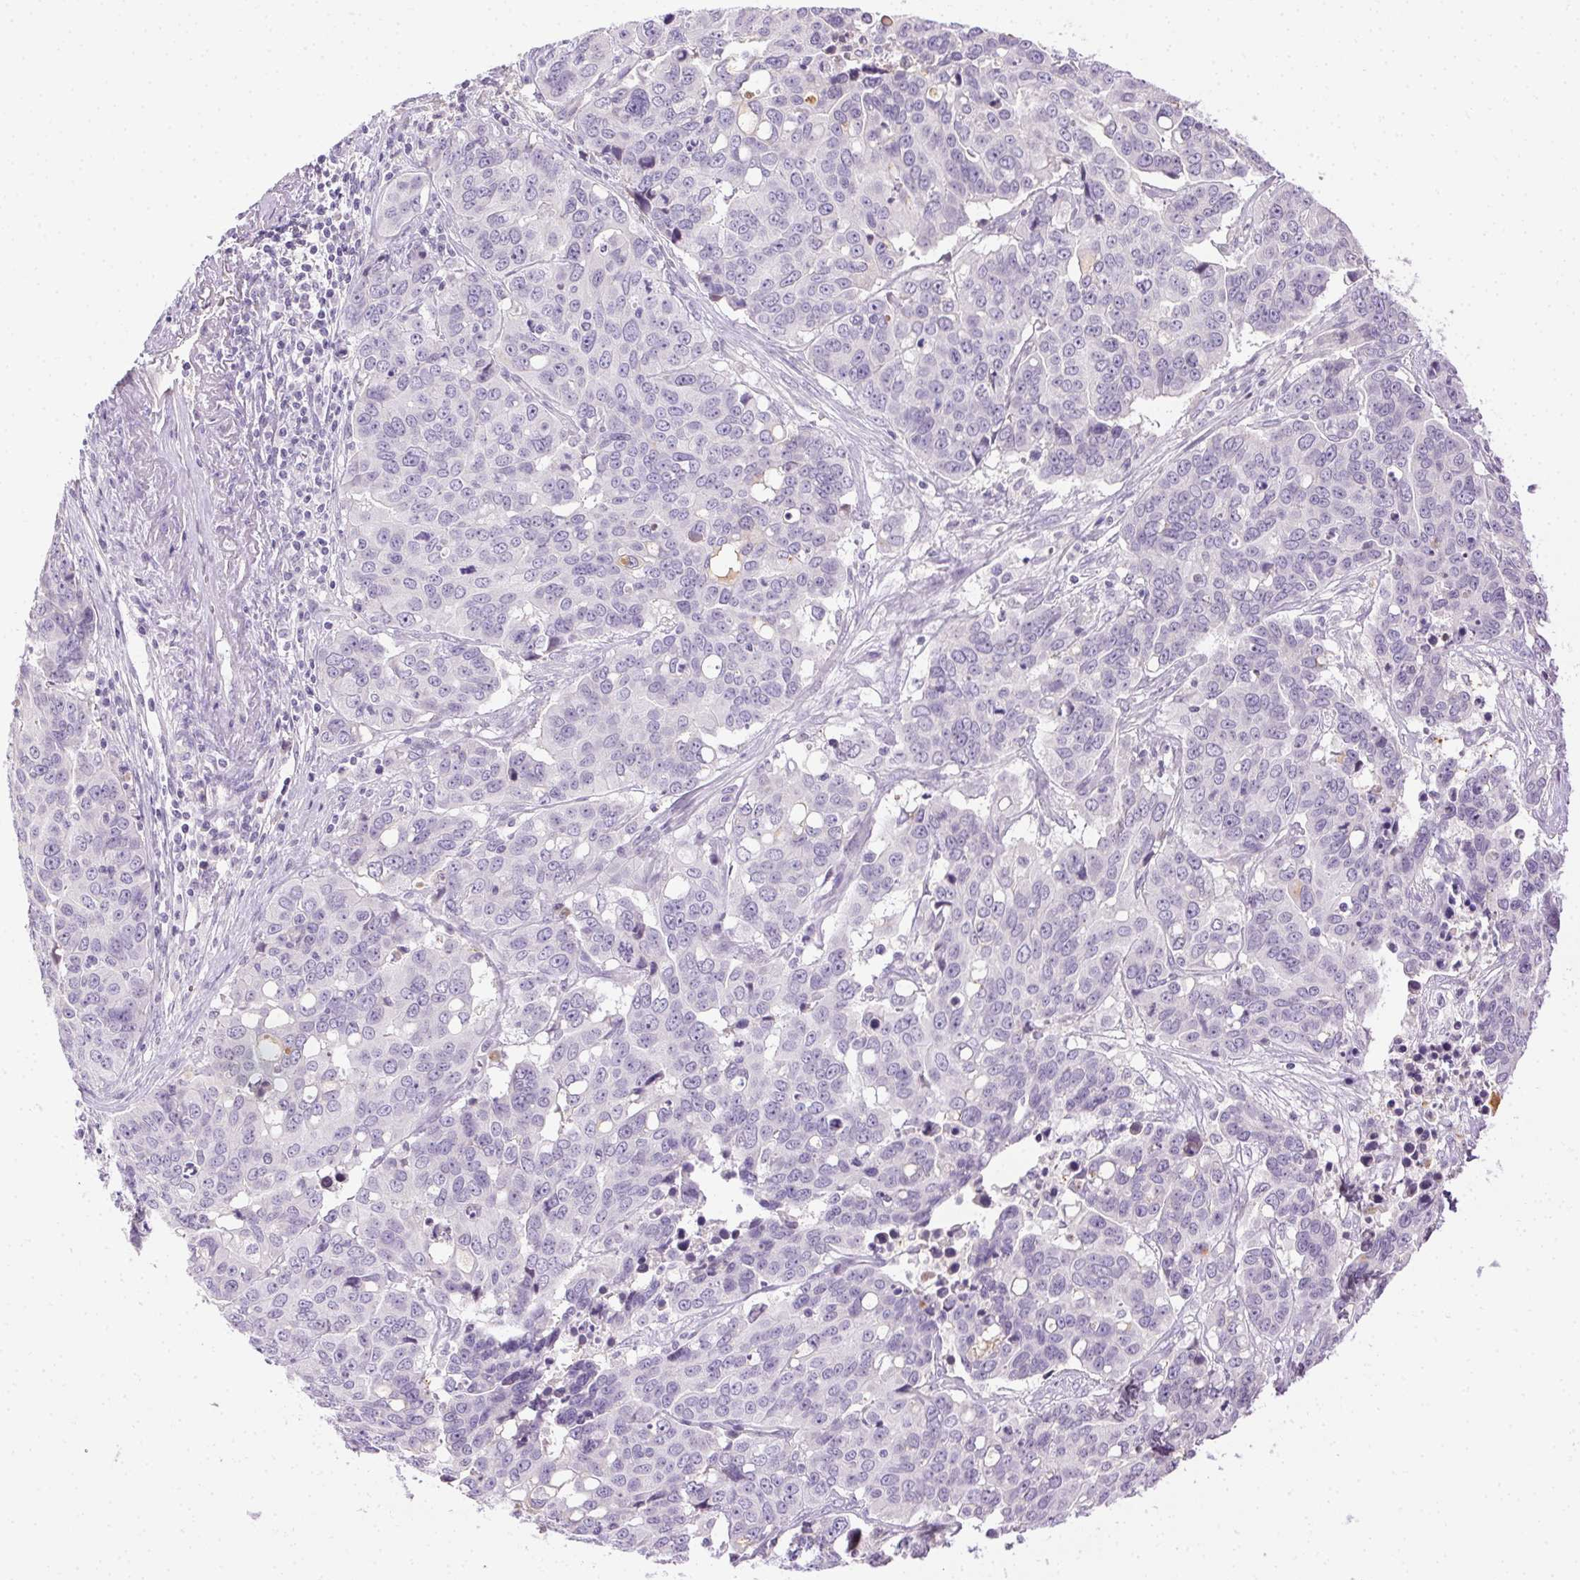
{"staining": {"intensity": "negative", "quantity": "none", "location": "none"}, "tissue": "ovarian cancer", "cell_type": "Tumor cells", "image_type": "cancer", "snomed": [{"axis": "morphology", "description": "Carcinoma, endometroid"}, {"axis": "topography", "description": "Ovary"}], "caption": "Immunohistochemical staining of ovarian cancer (endometroid carcinoma) reveals no significant positivity in tumor cells. (DAB immunohistochemistry (IHC) with hematoxylin counter stain).", "gene": "BPIFB2", "patient": {"sex": "female", "age": 78}}